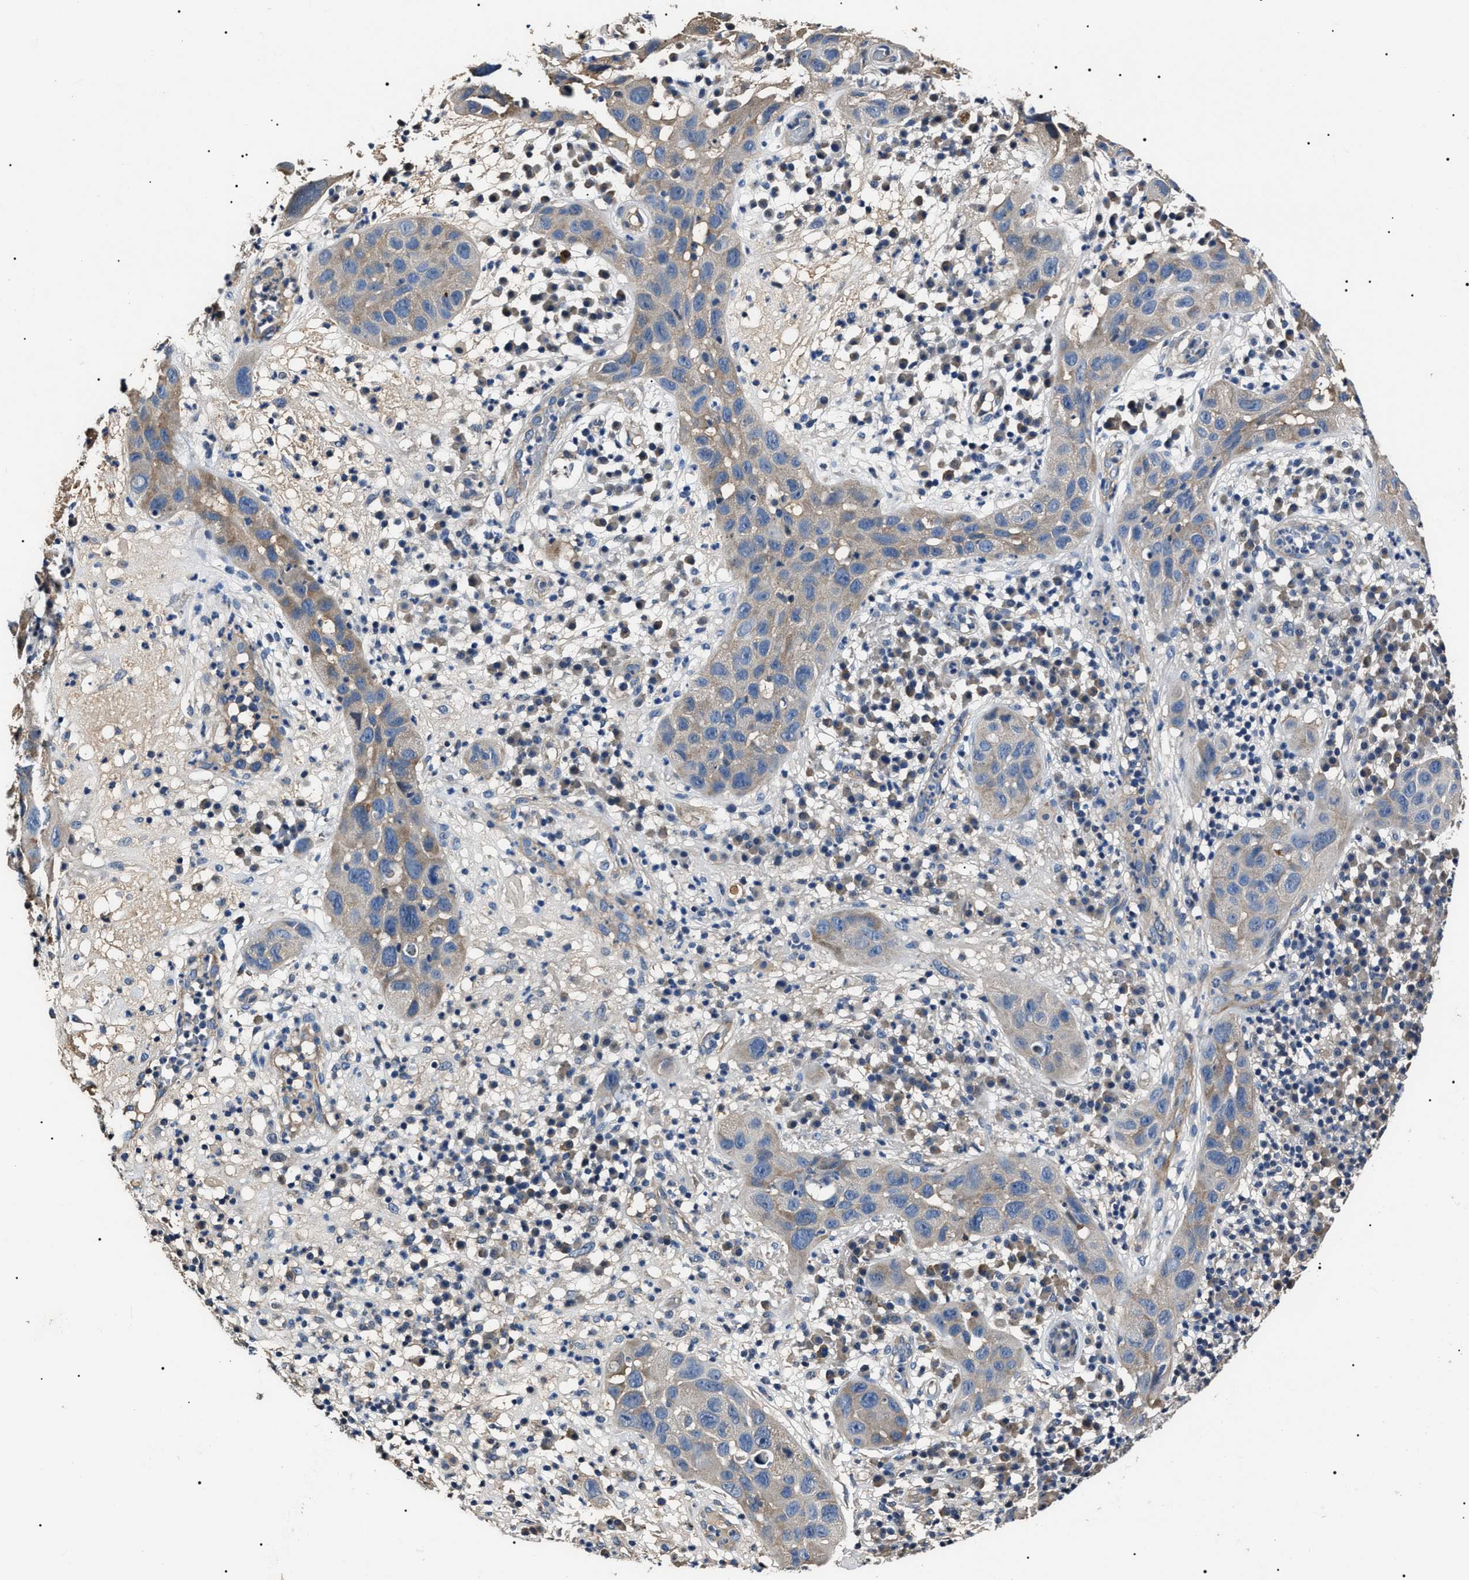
{"staining": {"intensity": "weak", "quantity": "<25%", "location": "cytoplasmic/membranous"}, "tissue": "skin cancer", "cell_type": "Tumor cells", "image_type": "cancer", "snomed": [{"axis": "morphology", "description": "Squamous cell carcinoma in situ, NOS"}, {"axis": "morphology", "description": "Squamous cell carcinoma, NOS"}, {"axis": "topography", "description": "Skin"}], "caption": "The photomicrograph reveals no significant positivity in tumor cells of skin cancer. Nuclei are stained in blue.", "gene": "IFT81", "patient": {"sex": "male", "age": 93}}